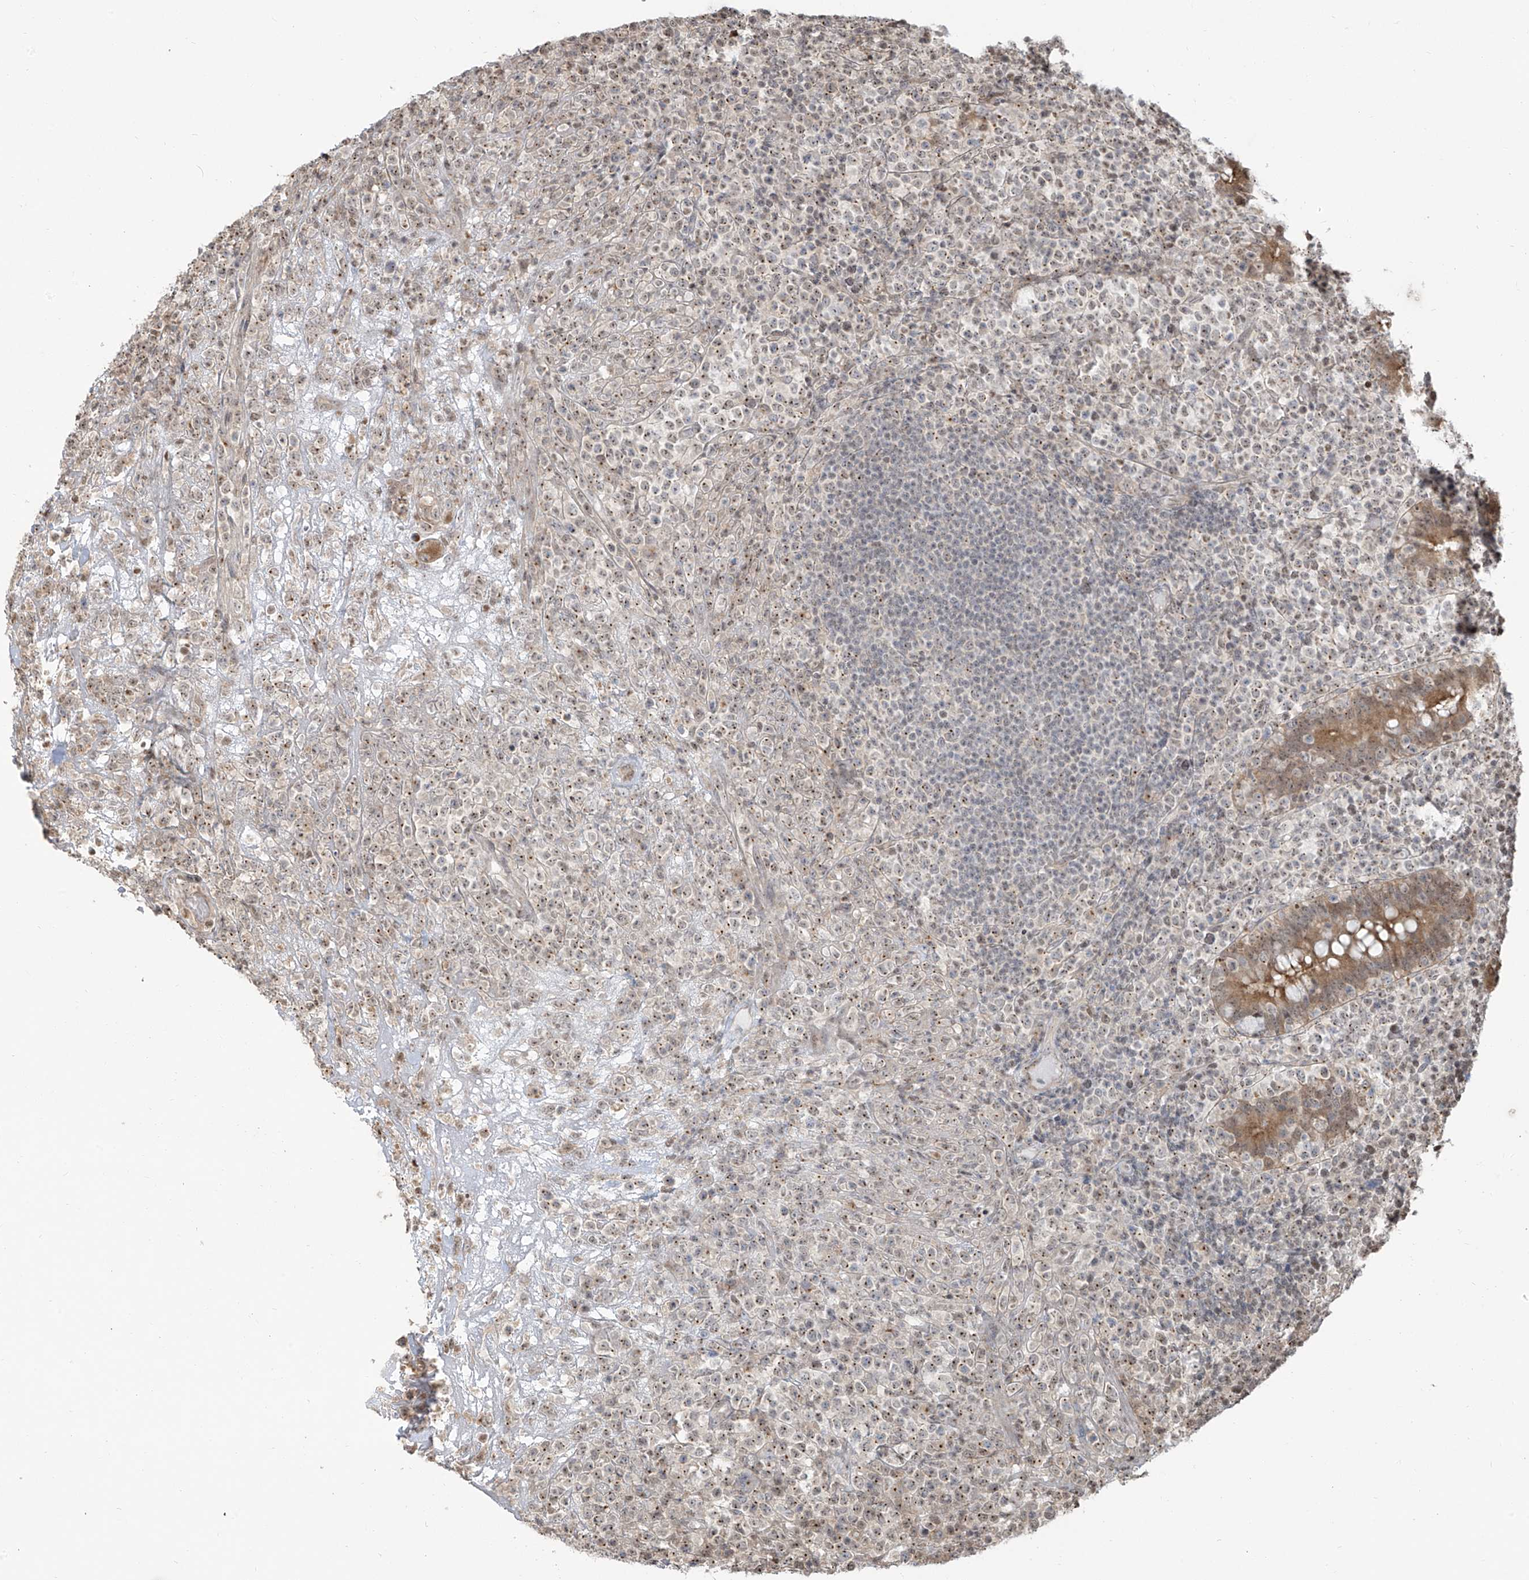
{"staining": {"intensity": "weak", "quantity": ">75%", "location": "nuclear"}, "tissue": "lymphoma", "cell_type": "Tumor cells", "image_type": "cancer", "snomed": [{"axis": "morphology", "description": "Malignant lymphoma, non-Hodgkin's type, High grade"}, {"axis": "topography", "description": "Colon"}], "caption": "Immunohistochemical staining of high-grade malignant lymphoma, non-Hodgkin's type demonstrates weak nuclear protein positivity in approximately >75% of tumor cells.", "gene": "VMP1", "patient": {"sex": "female", "age": 53}}